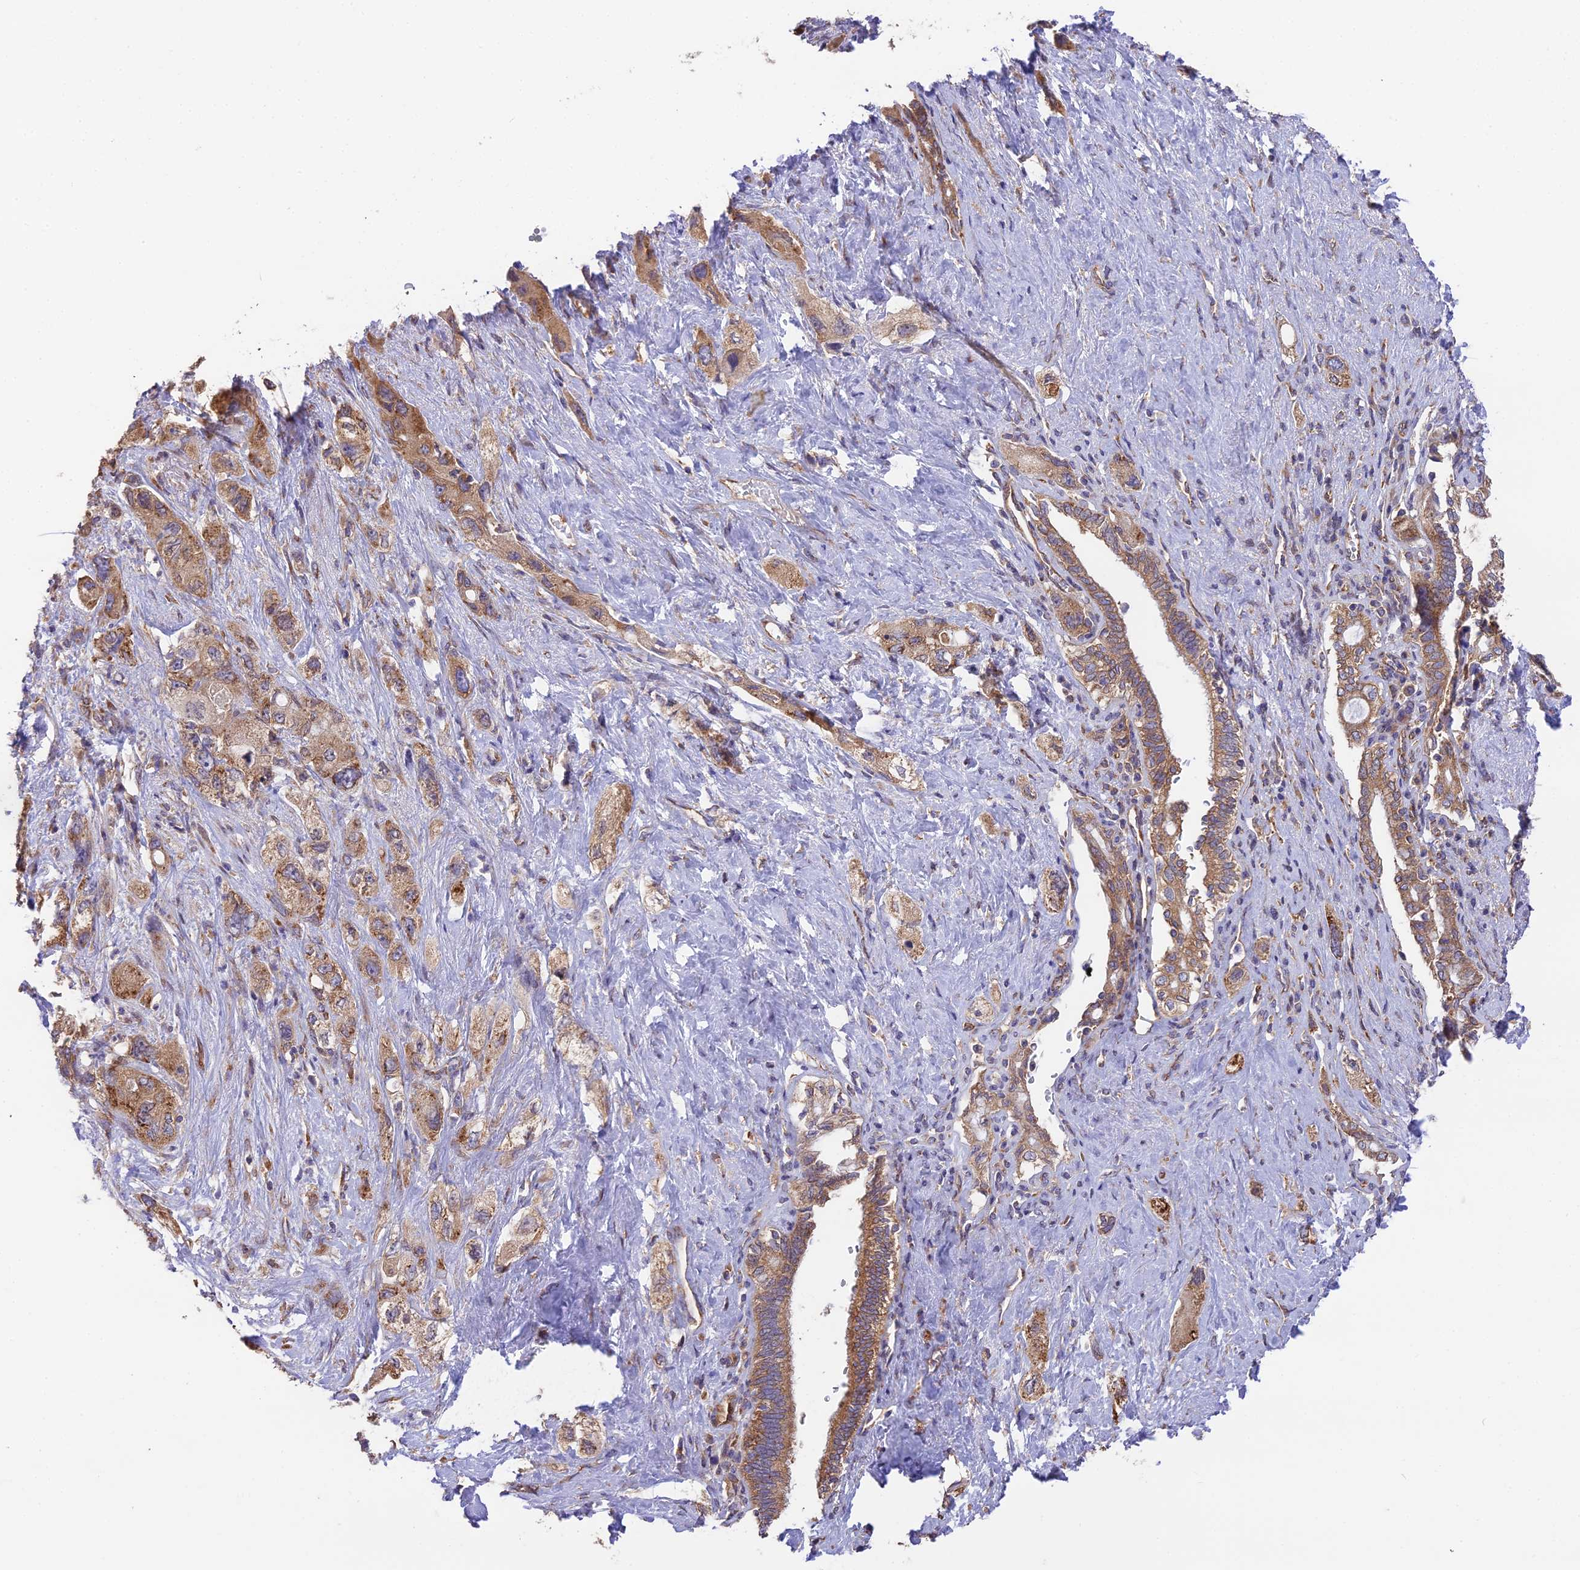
{"staining": {"intensity": "moderate", "quantity": ">75%", "location": "cytoplasmic/membranous"}, "tissue": "pancreatic cancer", "cell_type": "Tumor cells", "image_type": "cancer", "snomed": [{"axis": "morphology", "description": "Adenocarcinoma, NOS"}, {"axis": "topography", "description": "Pancreas"}], "caption": "Moderate cytoplasmic/membranous positivity for a protein is identified in approximately >75% of tumor cells of pancreatic cancer (adenocarcinoma) using IHC.", "gene": "BLOC1S4", "patient": {"sex": "female", "age": 73}}